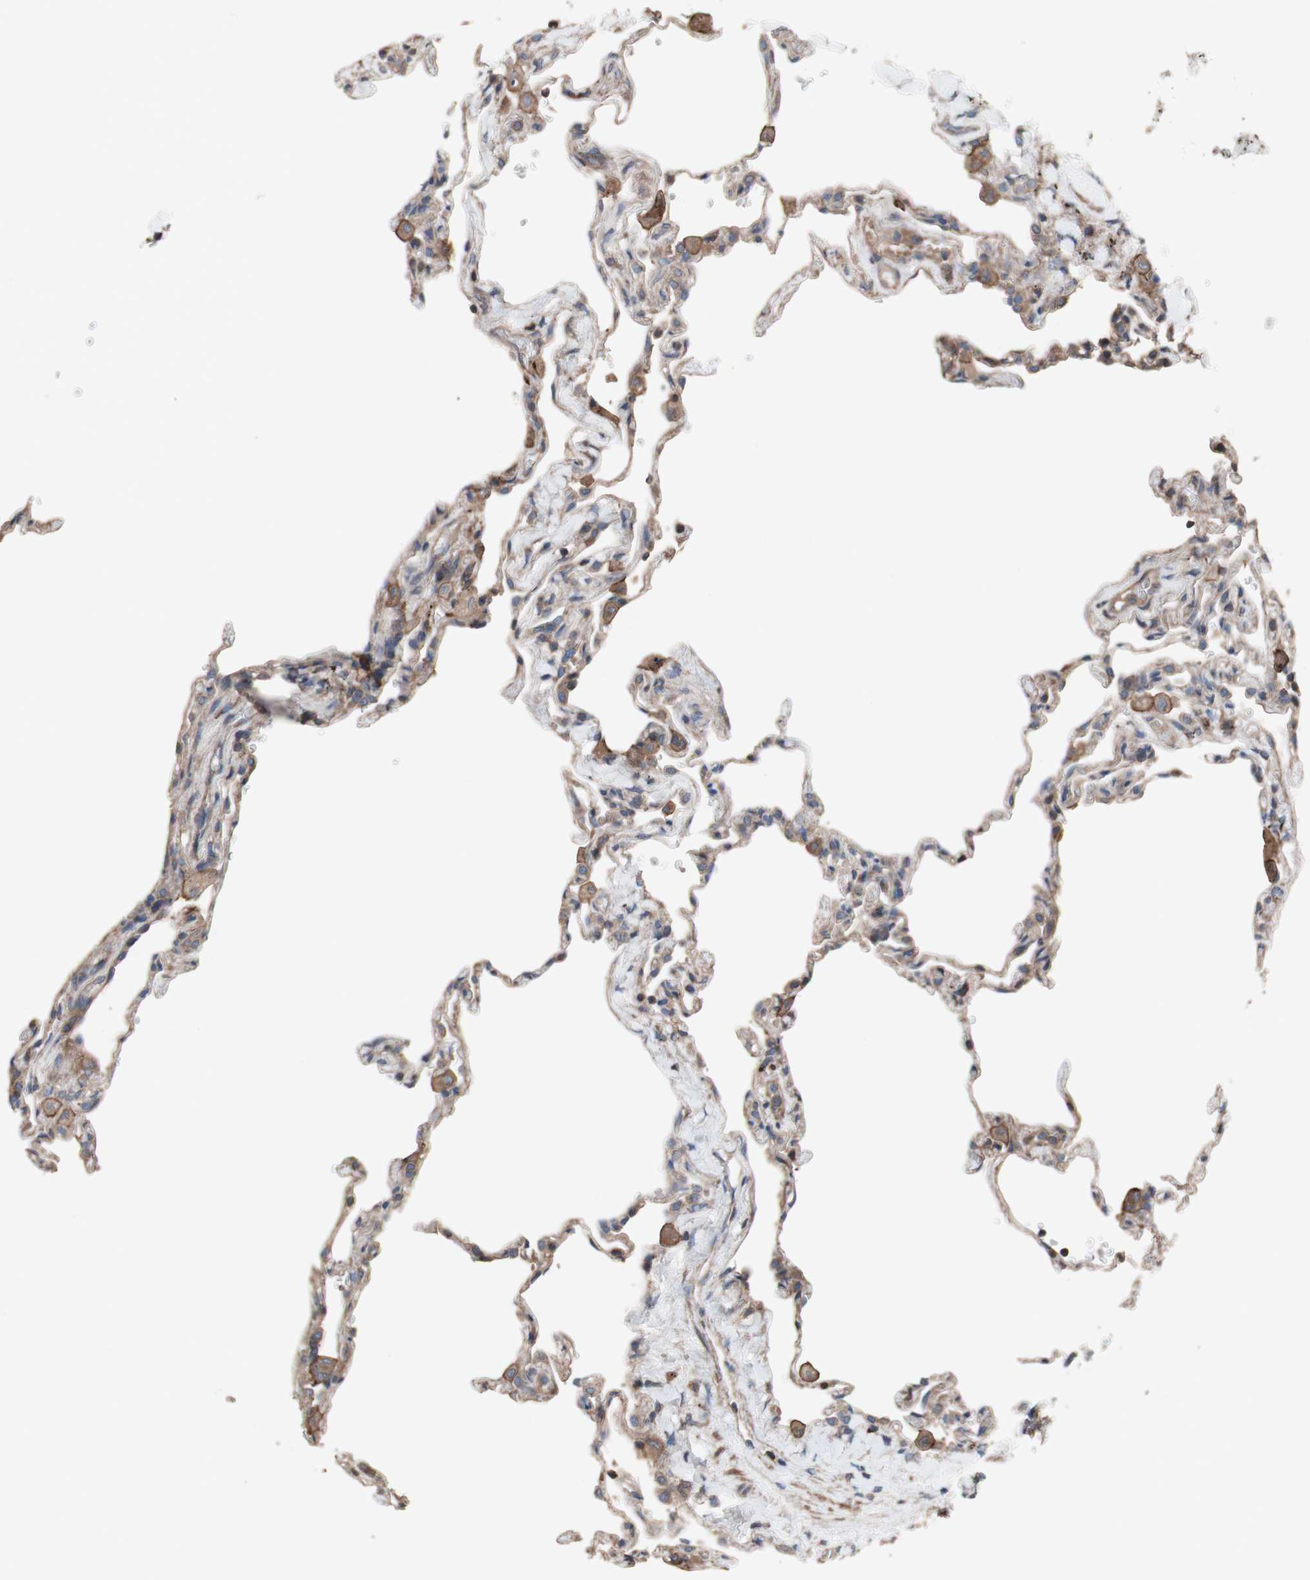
{"staining": {"intensity": "weak", "quantity": ">75%", "location": "cytoplasmic/membranous"}, "tissue": "lung", "cell_type": "Alveolar cells", "image_type": "normal", "snomed": [{"axis": "morphology", "description": "Normal tissue, NOS"}, {"axis": "topography", "description": "Lung"}], "caption": "Benign lung was stained to show a protein in brown. There is low levels of weak cytoplasmic/membranous positivity in approximately >75% of alveolar cells.", "gene": "COPB1", "patient": {"sex": "male", "age": 59}}